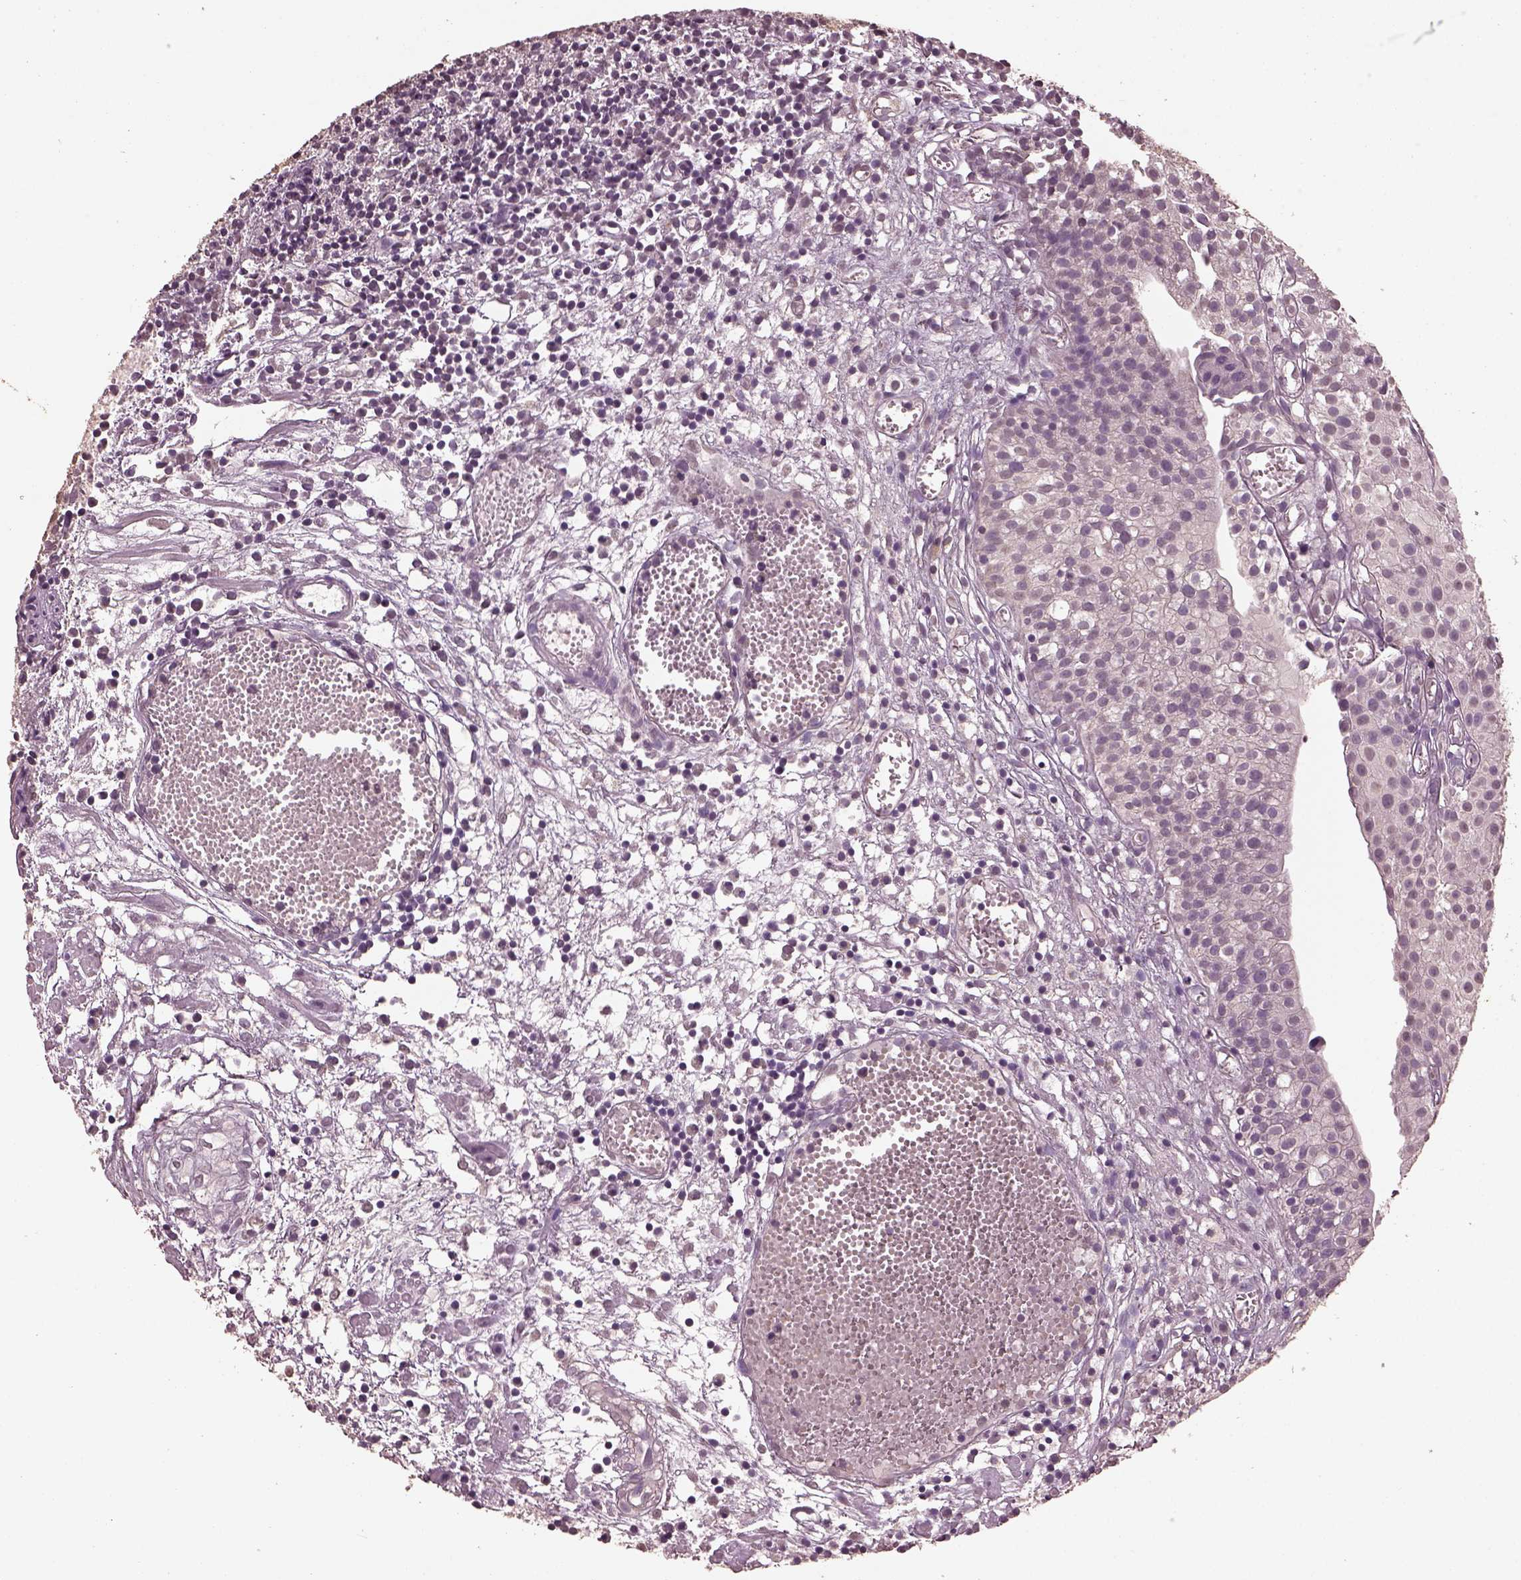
{"staining": {"intensity": "negative", "quantity": "none", "location": "none"}, "tissue": "urothelial cancer", "cell_type": "Tumor cells", "image_type": "cancer", "snomed": [{"axis": "morphology", "description": "Urothelial carcinoma, Low grade"}, {"axis": "topography", "description": "Urinary bladder"}], "caption": "The photomicrograph exhibits no staining of tumor cells in urothelial cancer. (DAB (3,3'-diaminobenzidine) immunohistochemistry visualized using brightfield microscopy, high magnification).", "gene": "CPT1C", "patient": {"sex": "male", "age": 79}}